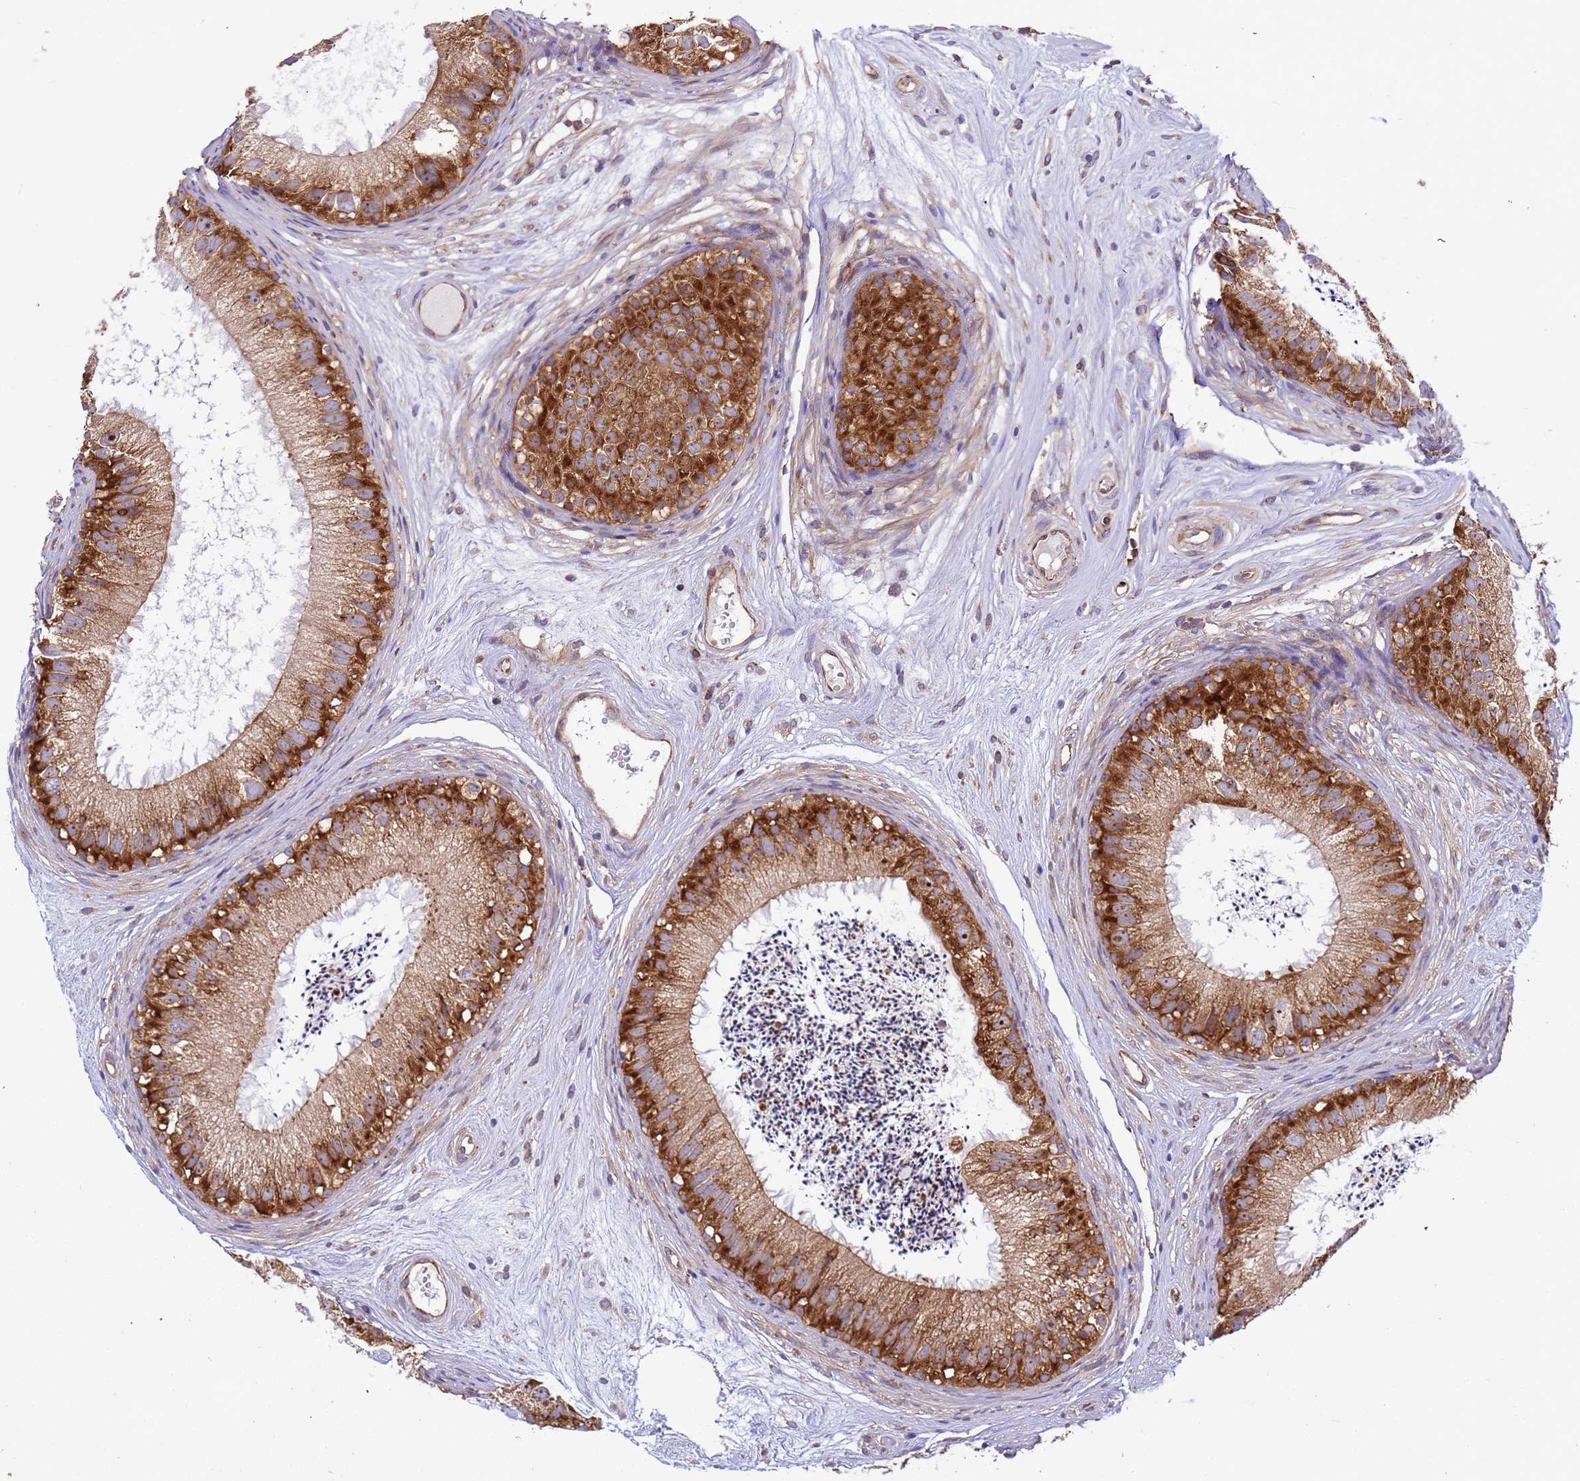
{"staining": {"intensity": "strong", "quantity": ">75%", "location": "cytoplasmic/membranous,nuclear"}, "tissue": "epididymis", "cell_type": "Glandular cells", "image_type": "normal", "snomed": [{"axis": "morphology", "description": "Normal tissue, NOS"}, {"axis": "topography", "description": "Epididymis"}], "caption": "This photomicrograph demonstrates IHC staining of benign epididymis, with high strong cytoplasmic/membranous,nuclear staining in about >75% of glandular cells.", "gene": "RPL36", "patient": {"sex": "male", "age": 77}}